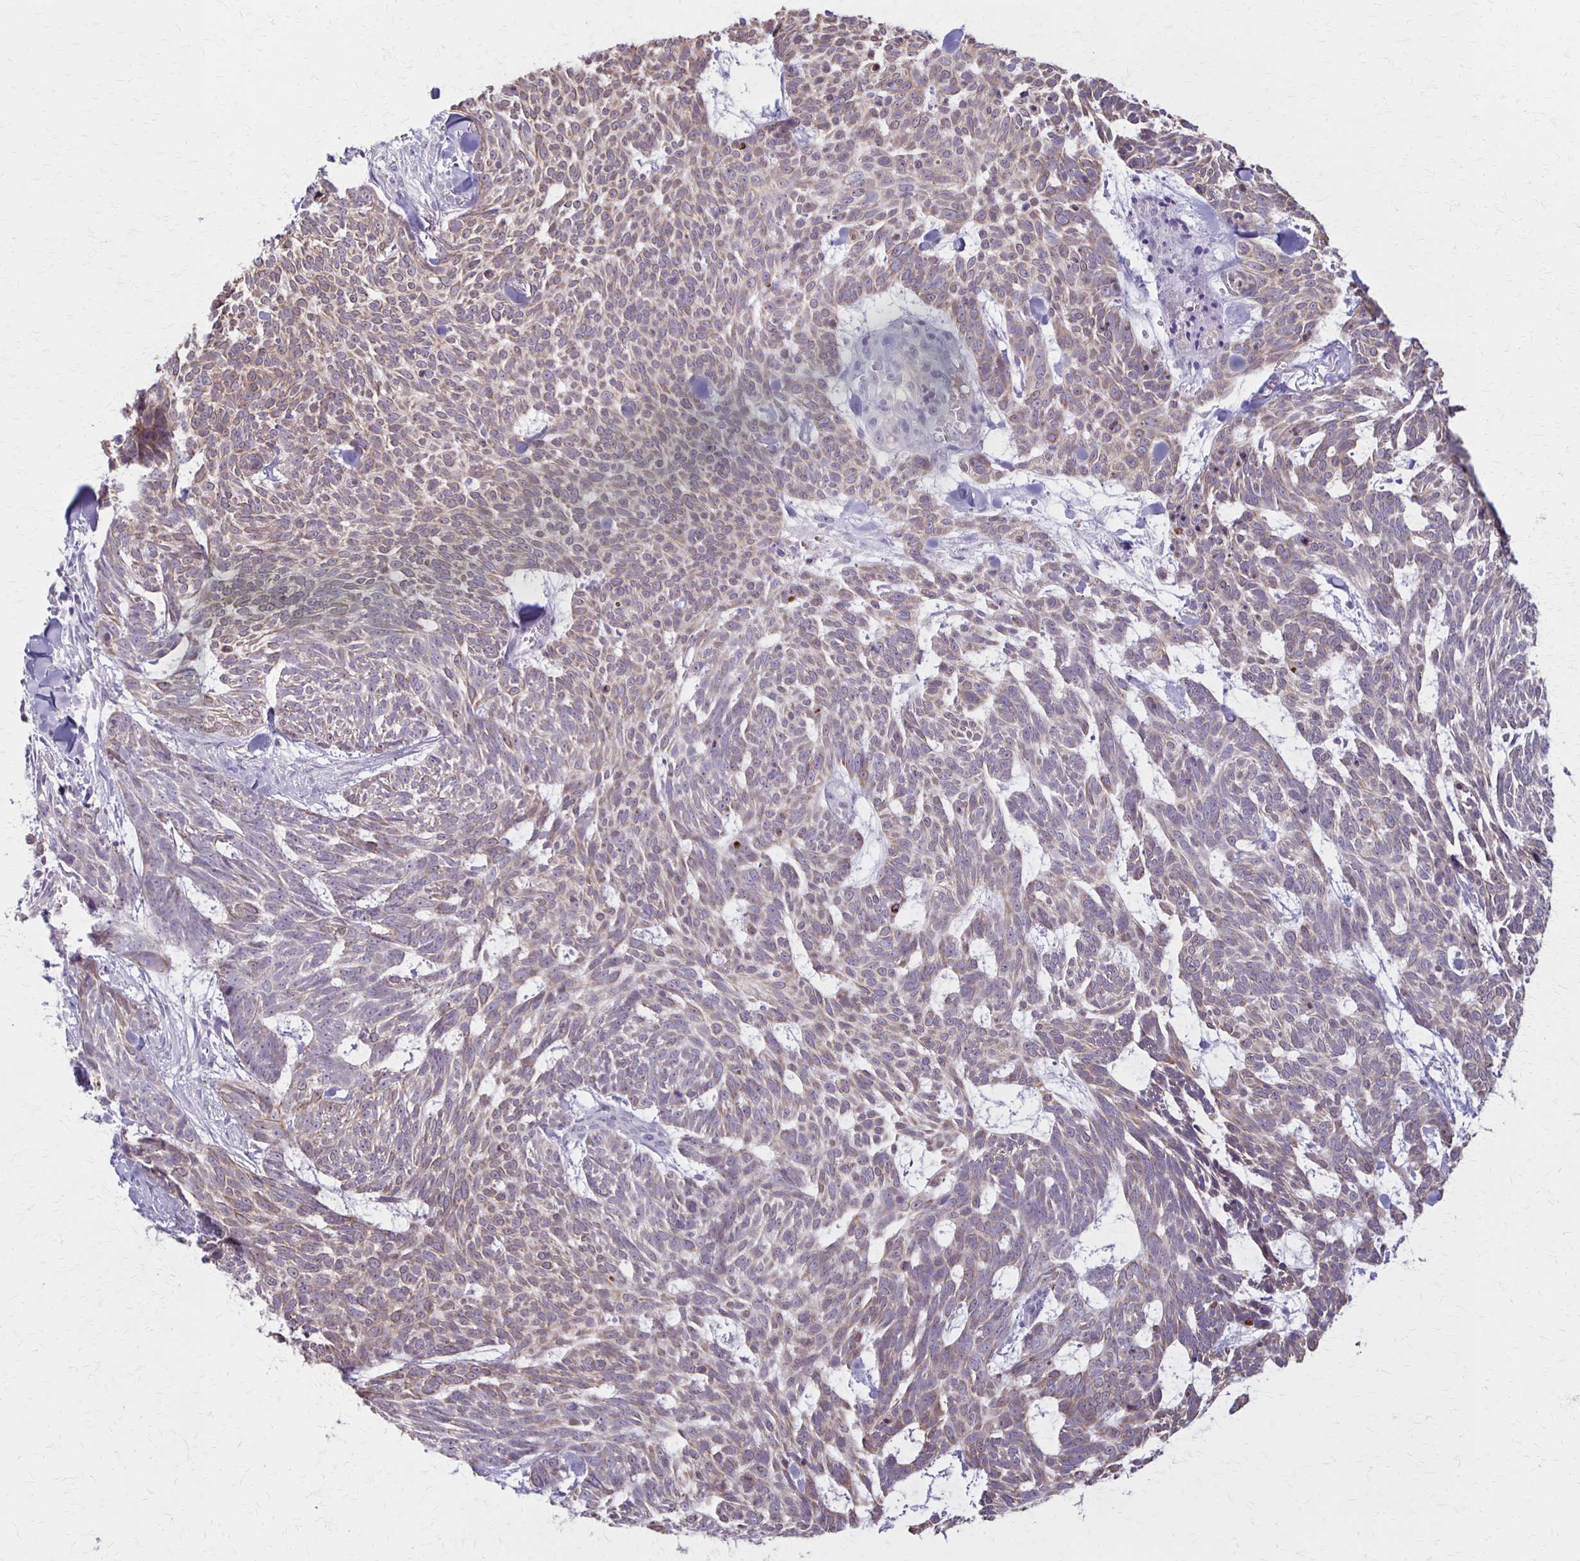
{"staining": {"intensity": "weak", "quantity": "25%-75%", "location": "cytoplasmic/membranous"}, "tissue": "skin cancer", "cell_type": "Tumor cells", "image_type": "cancer", "snomed": [{"axis": "morphology", "description": "Basal cell carcinoma"}, {"axis": "topography", "description": "Skin"}], "caption": "IHC image of human basal cell carcinoma (skin) stained for a protein (brown), which reveals low levels of weak cytoplasmic/membranous positivity in approximately 25%-75% of tumor cells.", "gene": "SLC35E2B", "patient": {"sex": "female", "age": 93}}